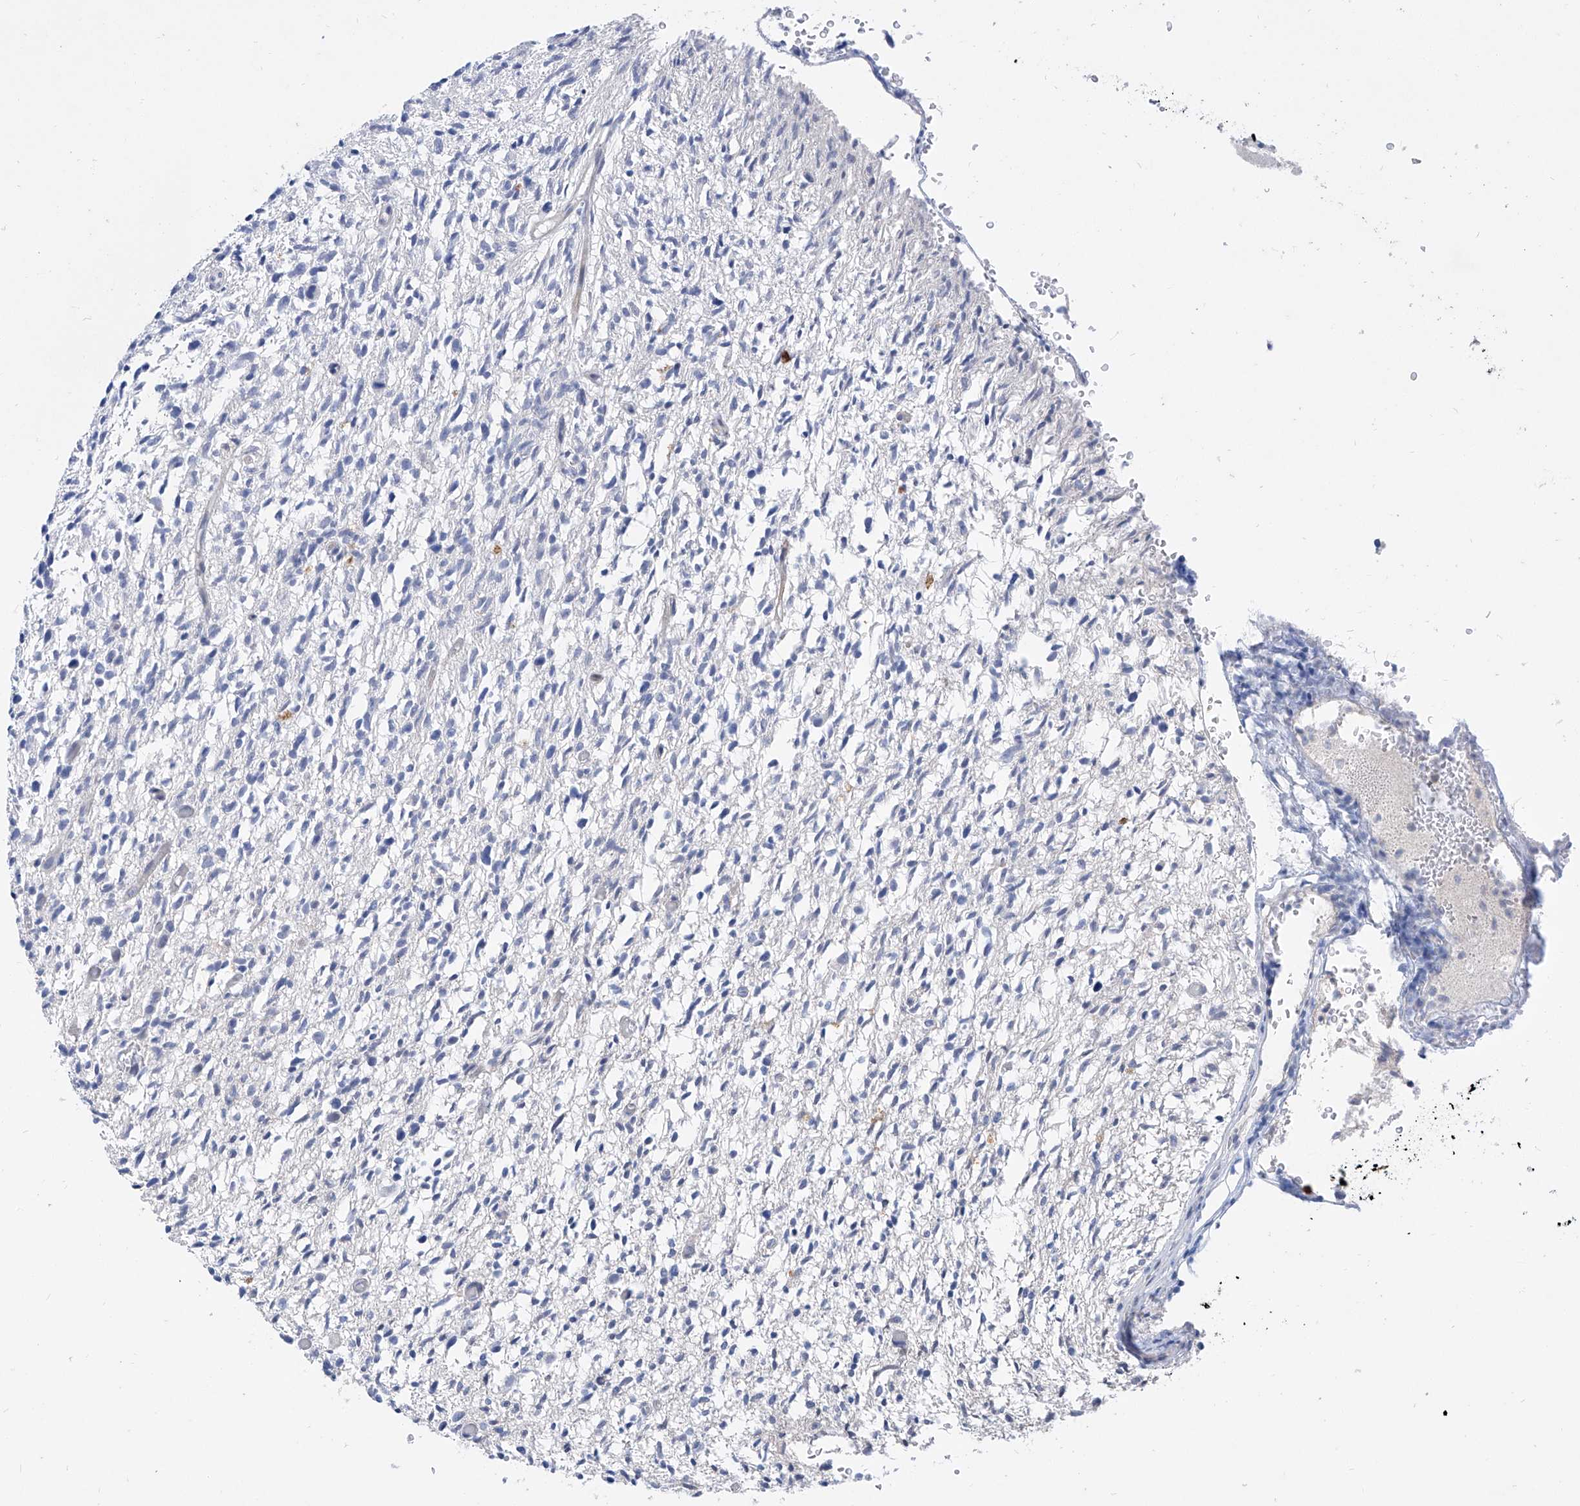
{"staining": {"intensity": "negative", "quantity": "none", "location": "none"}, "tissue": "glioma", "cell_type": "Tumor cells", "image_type": "cancer", "snomed": [{"axis": "morphology", "description": "Glioma, malignant, High grade"}, {"axis": "topography", "description": "Brain"}], "caption": "Tumor cells show no significant protein expression in glioma.", "gene": "BPTF", "patient": {"sex": "female", "age": 57}}